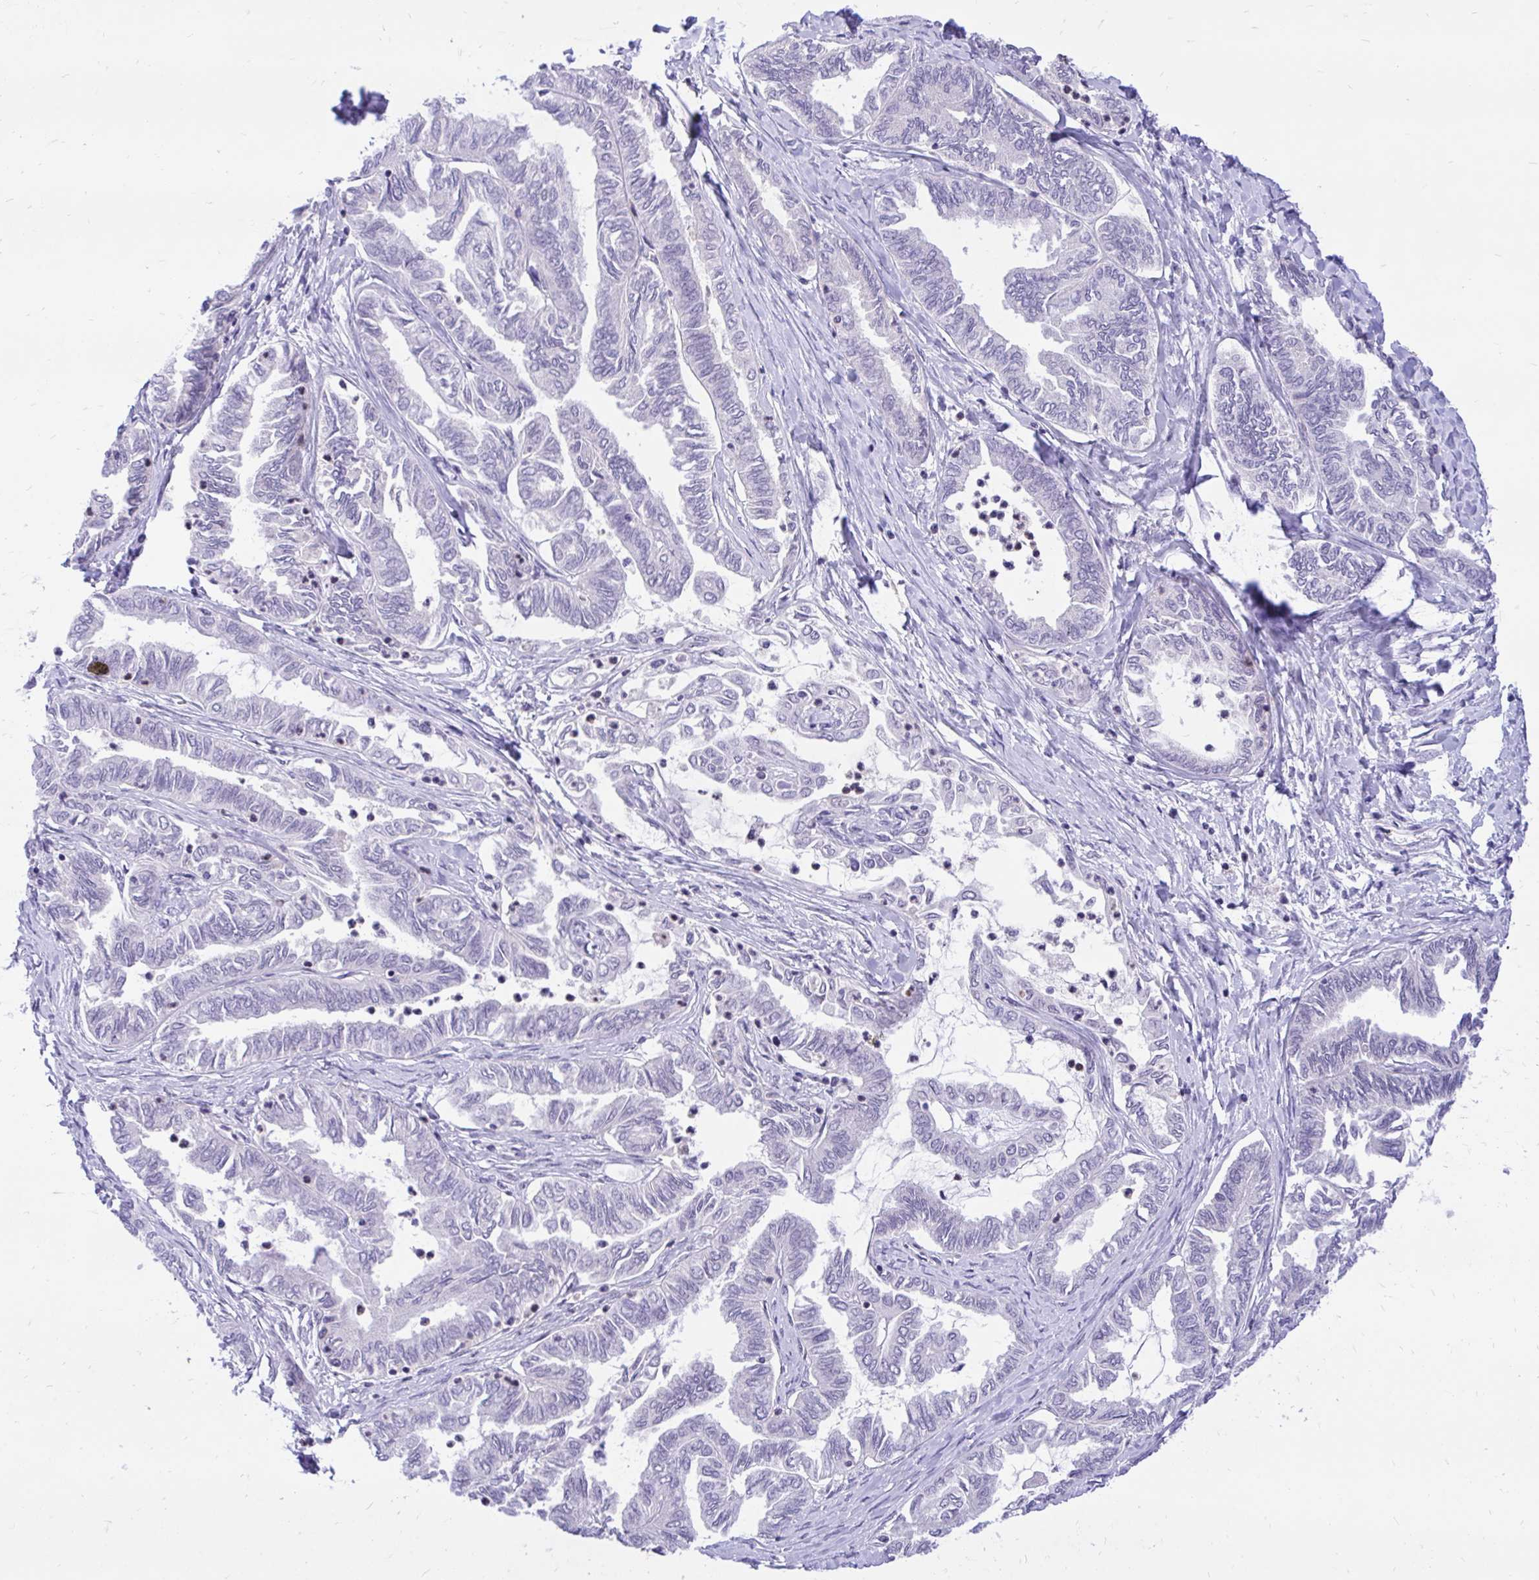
{"staining": {"intensity": "negative", "quantity": "none", "location": "none"}, "tissue": "ovarian cancer", "cell_type": "Tumor cells", "image_type": "cancer", "snomed": [{"axis": "morphology", "description": "Carcinoma, endometroid"}, {"axis": "topography", "description": "Ovary"}], "caption": "Protein analysis of ovarian cancer (endometroid carcinoma) reveals no significant staining in tumor cells. (DAB immunohistochemistry visualized using brightfield microscopy, high magnification).", "gene": "CXCL8", "patient": {"sex": "female", "age": 70}}